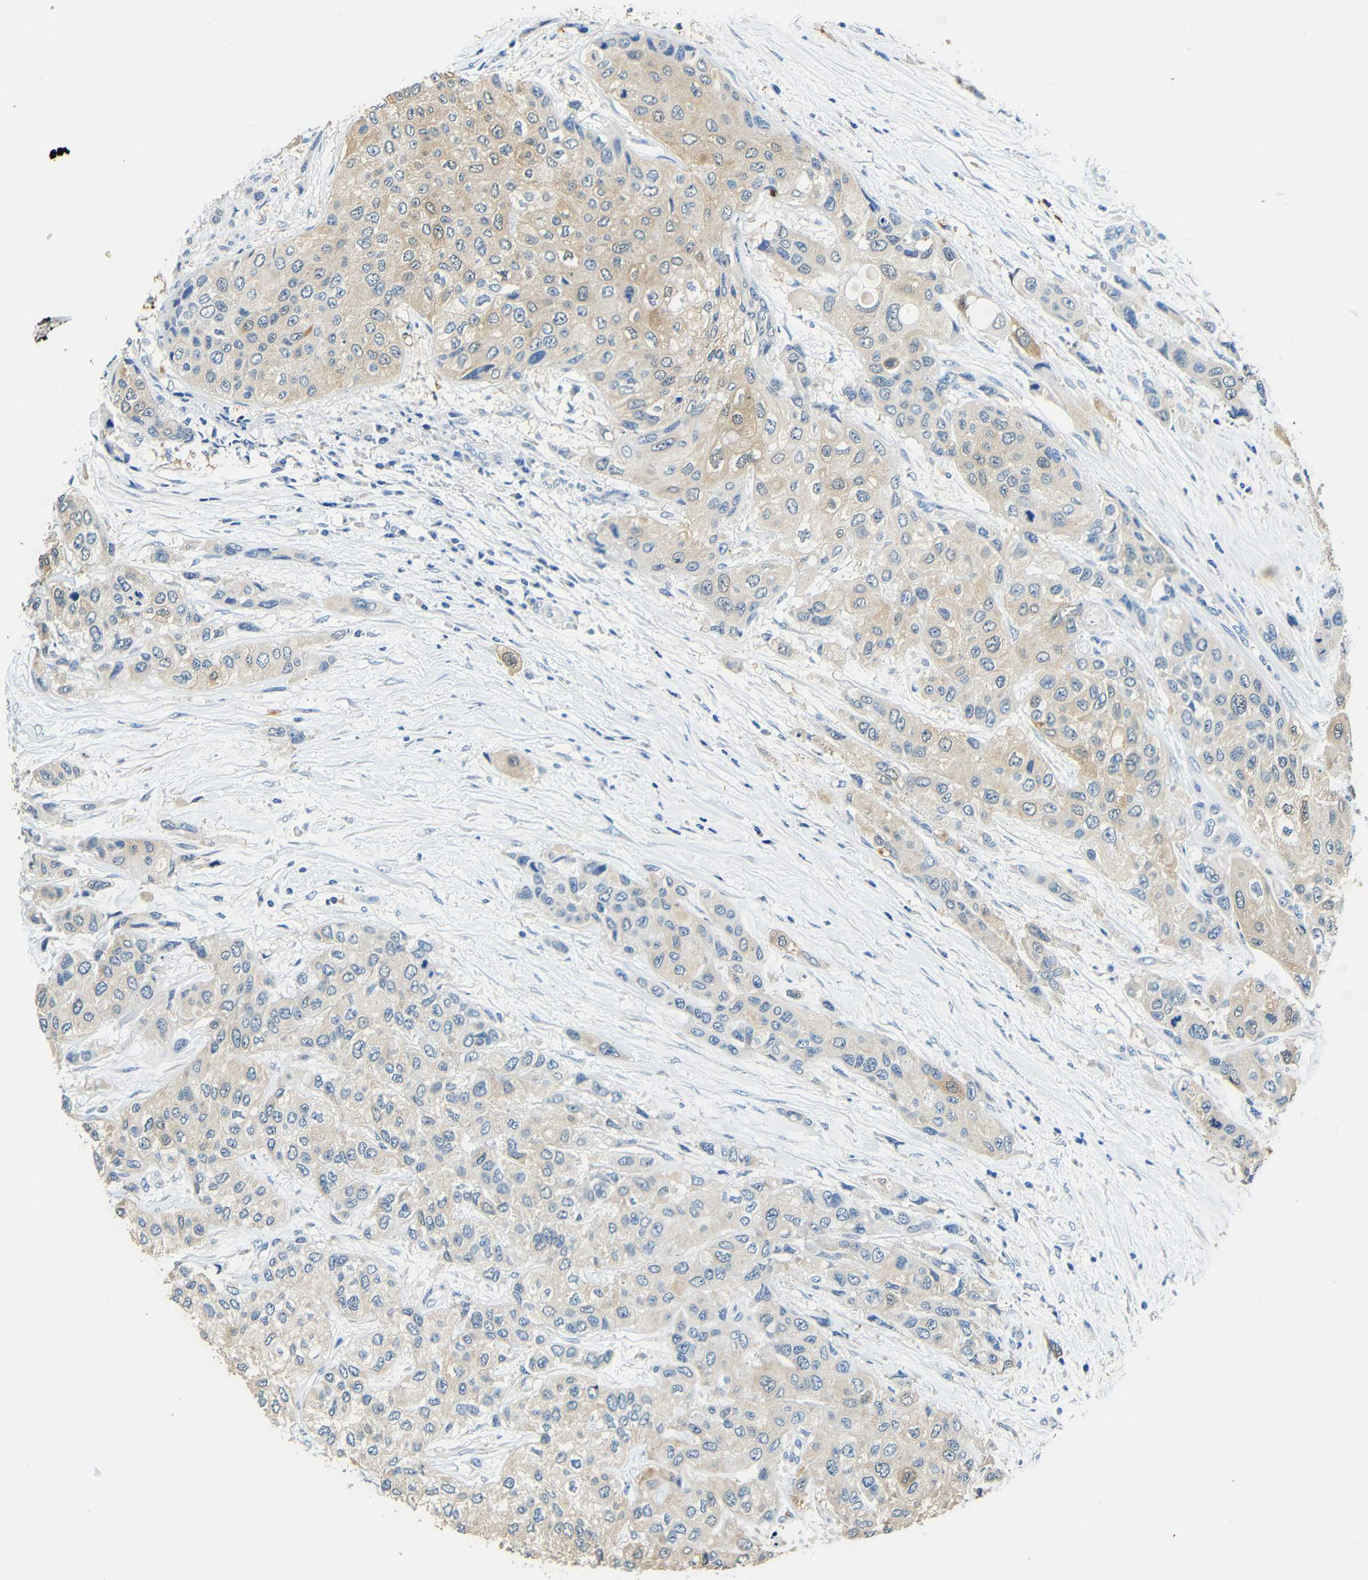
{"staining": {"intensity": "weak", "quantity": "25%-75%", "location": "cytoplasmic/membranous"}, "tissue": "urothelial cancer", "cell_type": "Tumor cells", "image_type": "cancer", "snomed": [{"axis": "morphology", "description": "Urothelial carcinoma, High grade"}, {"axis": "topography", "description": "Urinary bladder"}], "caption": "Weak cytoplasmic/membranous staining is seen in approximately 25%-75% of tumor cells in urothelial cancer.", "gene": "FMO5", "patient": {"sex": "female", "age": 56}}